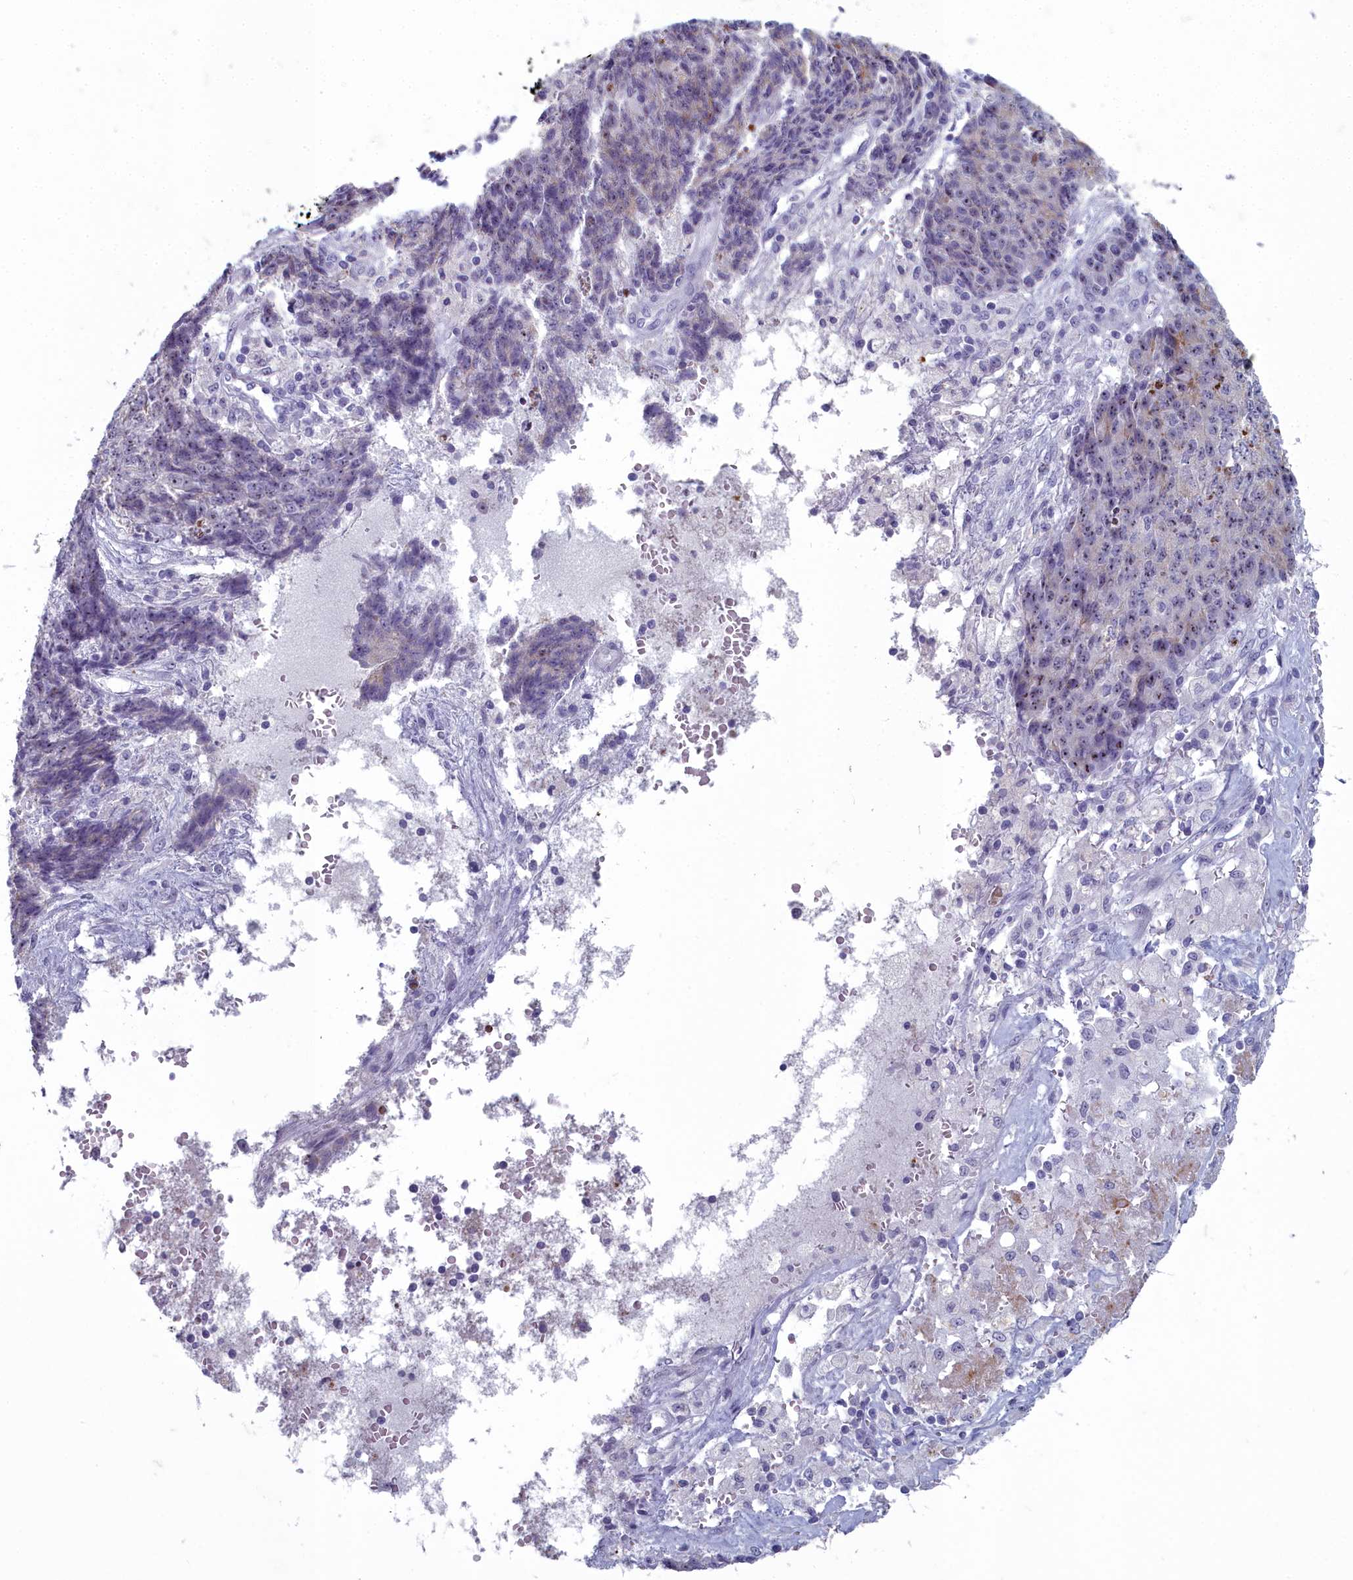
{"staining": {"intensity": "moderate", "quantity": "25%-75%", "location": "nuclear"}, "tissue": "ovarian cancer", "cell_type": "Tumor cells", "image_type": "cancer", "snomed": [{"axis": "morphology", "description": "Carcinoma, endometroid"}, {"axis": "topography", "description": "Ovary"}], "caption": "A micrograph of endometroid carcinoma (ovarian) stained for a protein shows moderate nuclear brown staining in tumor cells.", "gene": "INSYN2A", "patient": {"sex": "female", "age": 42}}